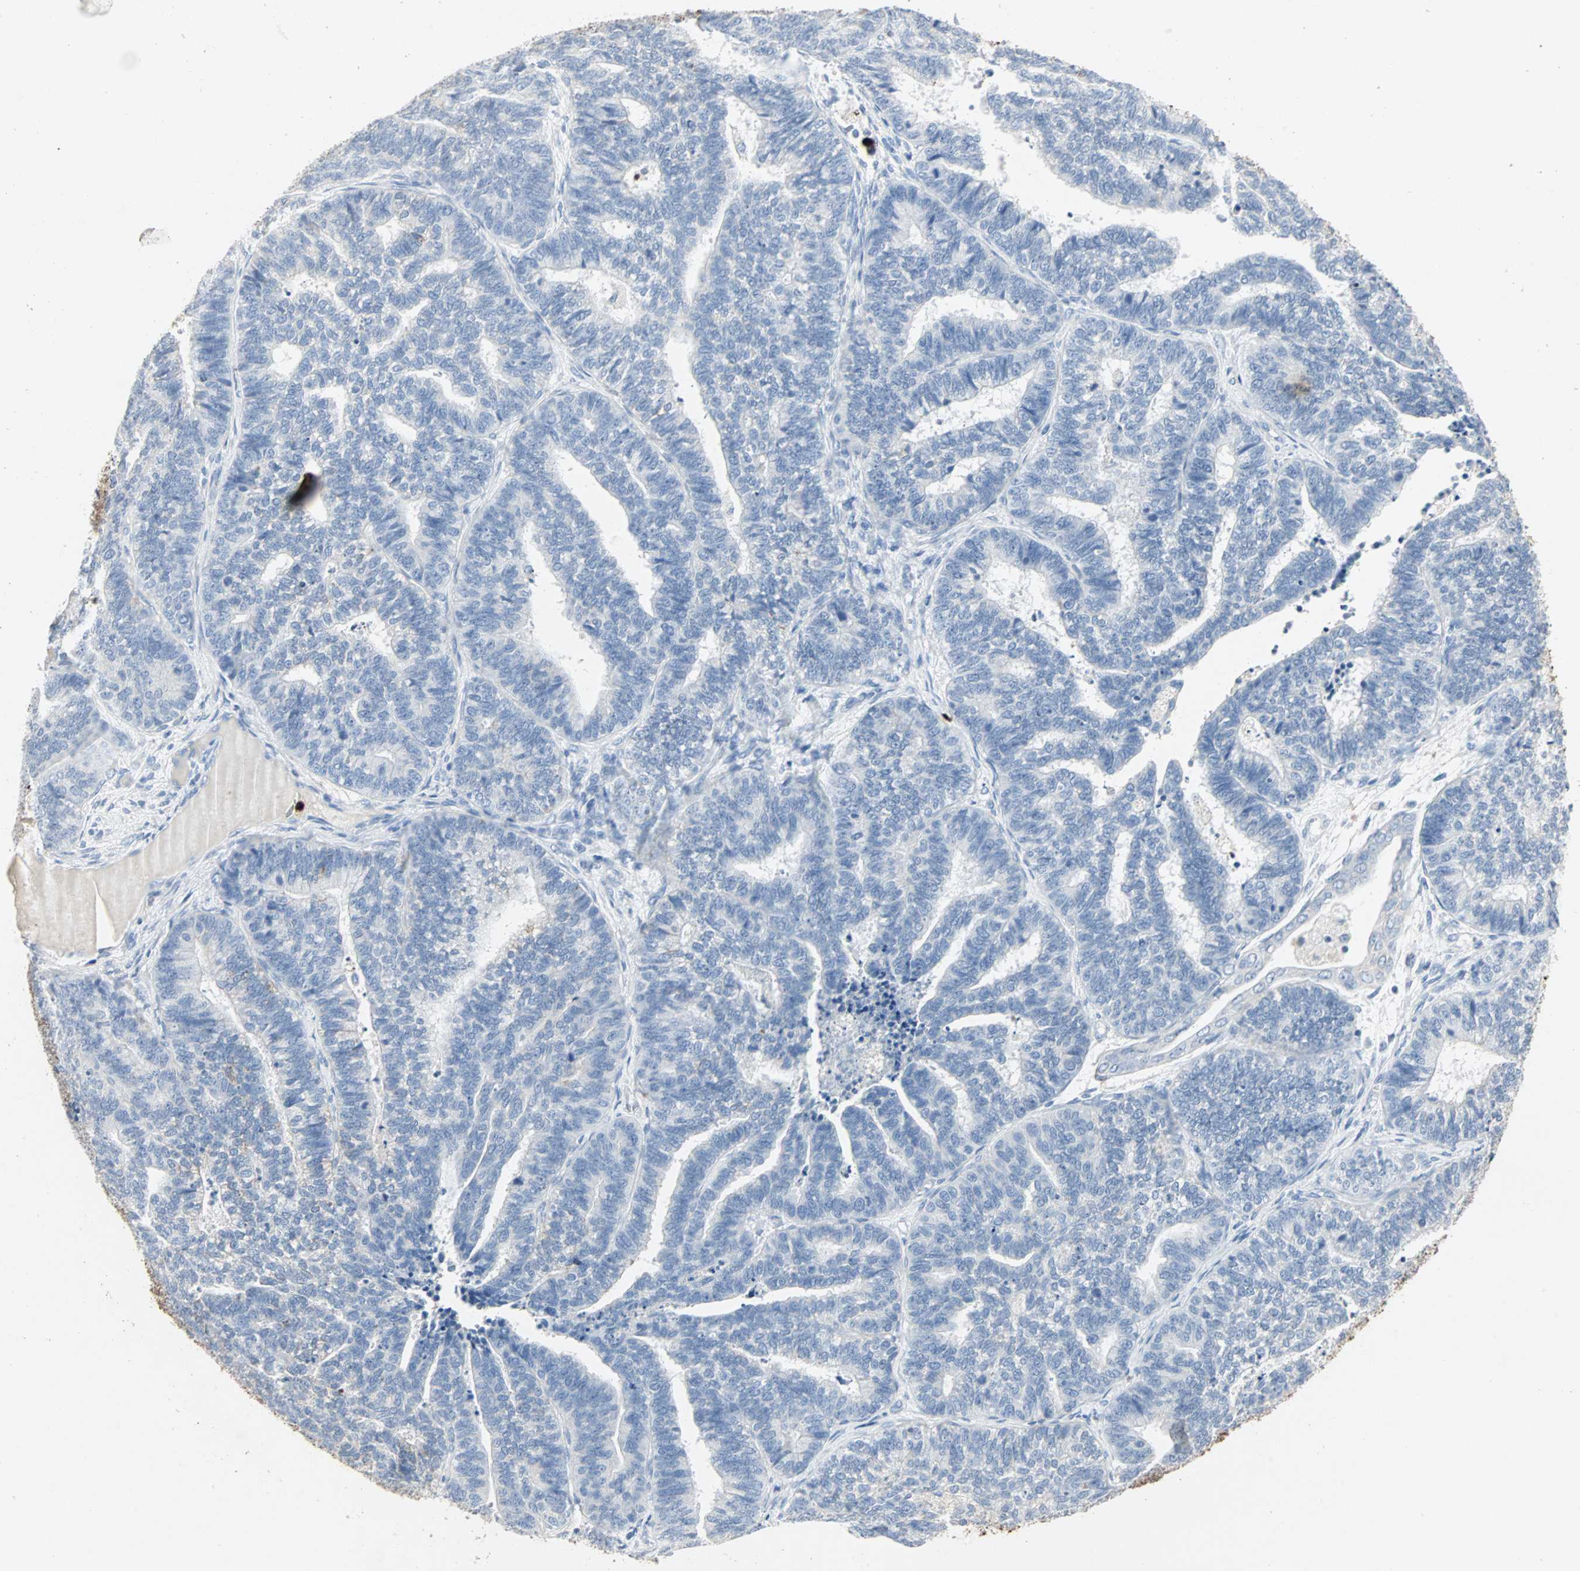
{"staining": {"intensity": "negative", "quantity": "none", "location": "none"}, "tissue": "endometrial cancer", "cell_type": "Tumor cells", "image_type": "cancer", "snomed": [{"axis": "morphology", "description": "Adenocarcinoma, NOS"}, {"axis": "topography", "description": "Endometrium"}], "caption": "This photomicrograph is of endometrial cancer (adenocarcinoma) stained with immunohistochemistry (IHC) to label a protein in brown with the nuclei are counter-stained blue. There is no staining in tumor cells.", "gene": "CEACAM6", "patient": {"sex": "female", "age": 70}}